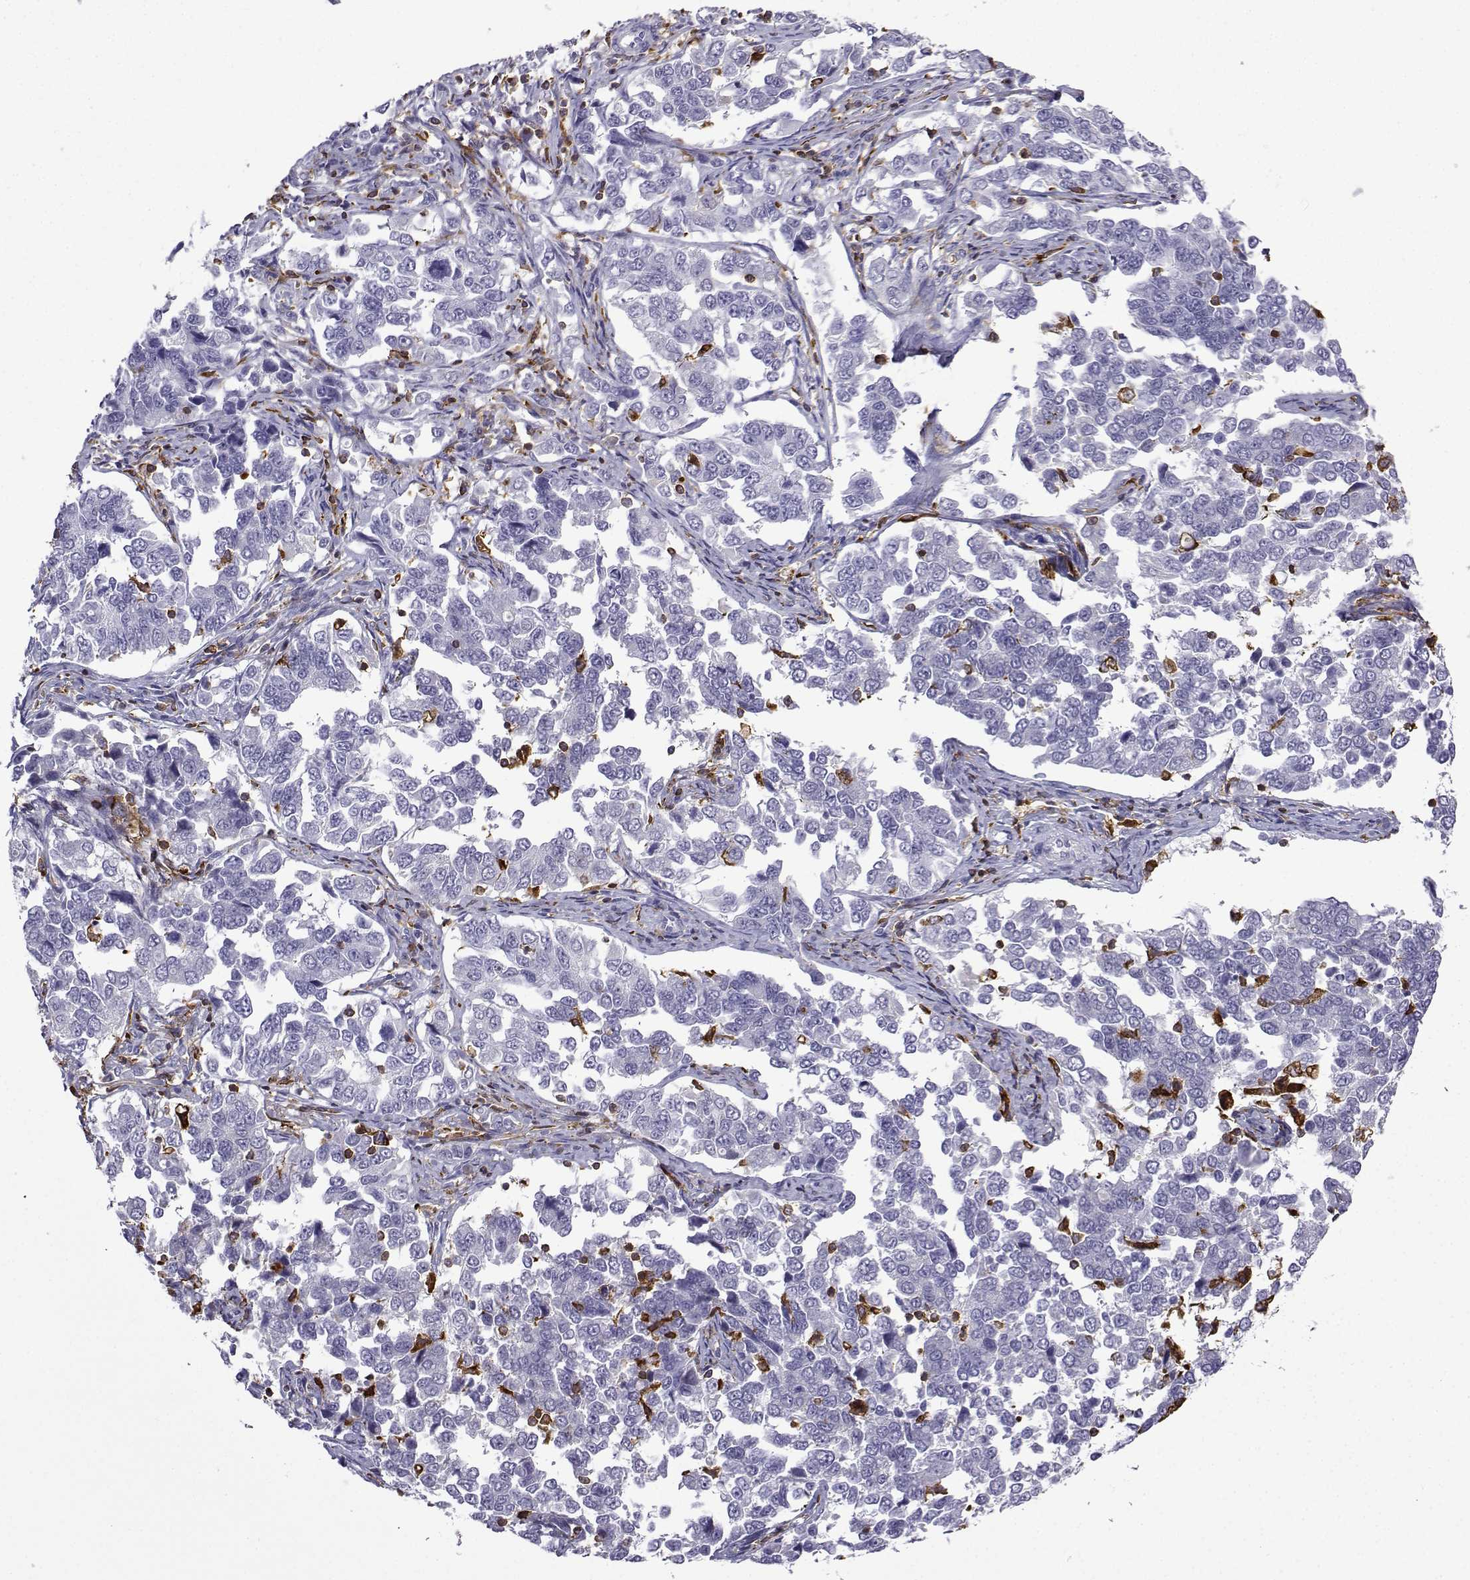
{"staining": {"intensity": "negative", "quantity": "none", "location": "none"}, "tissue": "endometrial cancer", "cell_type": "Tumor cells", "image_type": "cancer", "snomed": [{"axis": "morphology", "description": "Adenocarcinoma, NOS"}, {"axis": "topography", "description": "Endometrium"}], "caption": "Micrograph shows no significant protein positivity in tumor cells of endometrial cancer (adenocarcinoma).", "gene": "DOCK10", "patient": {"sex": "female", "age": 43}}